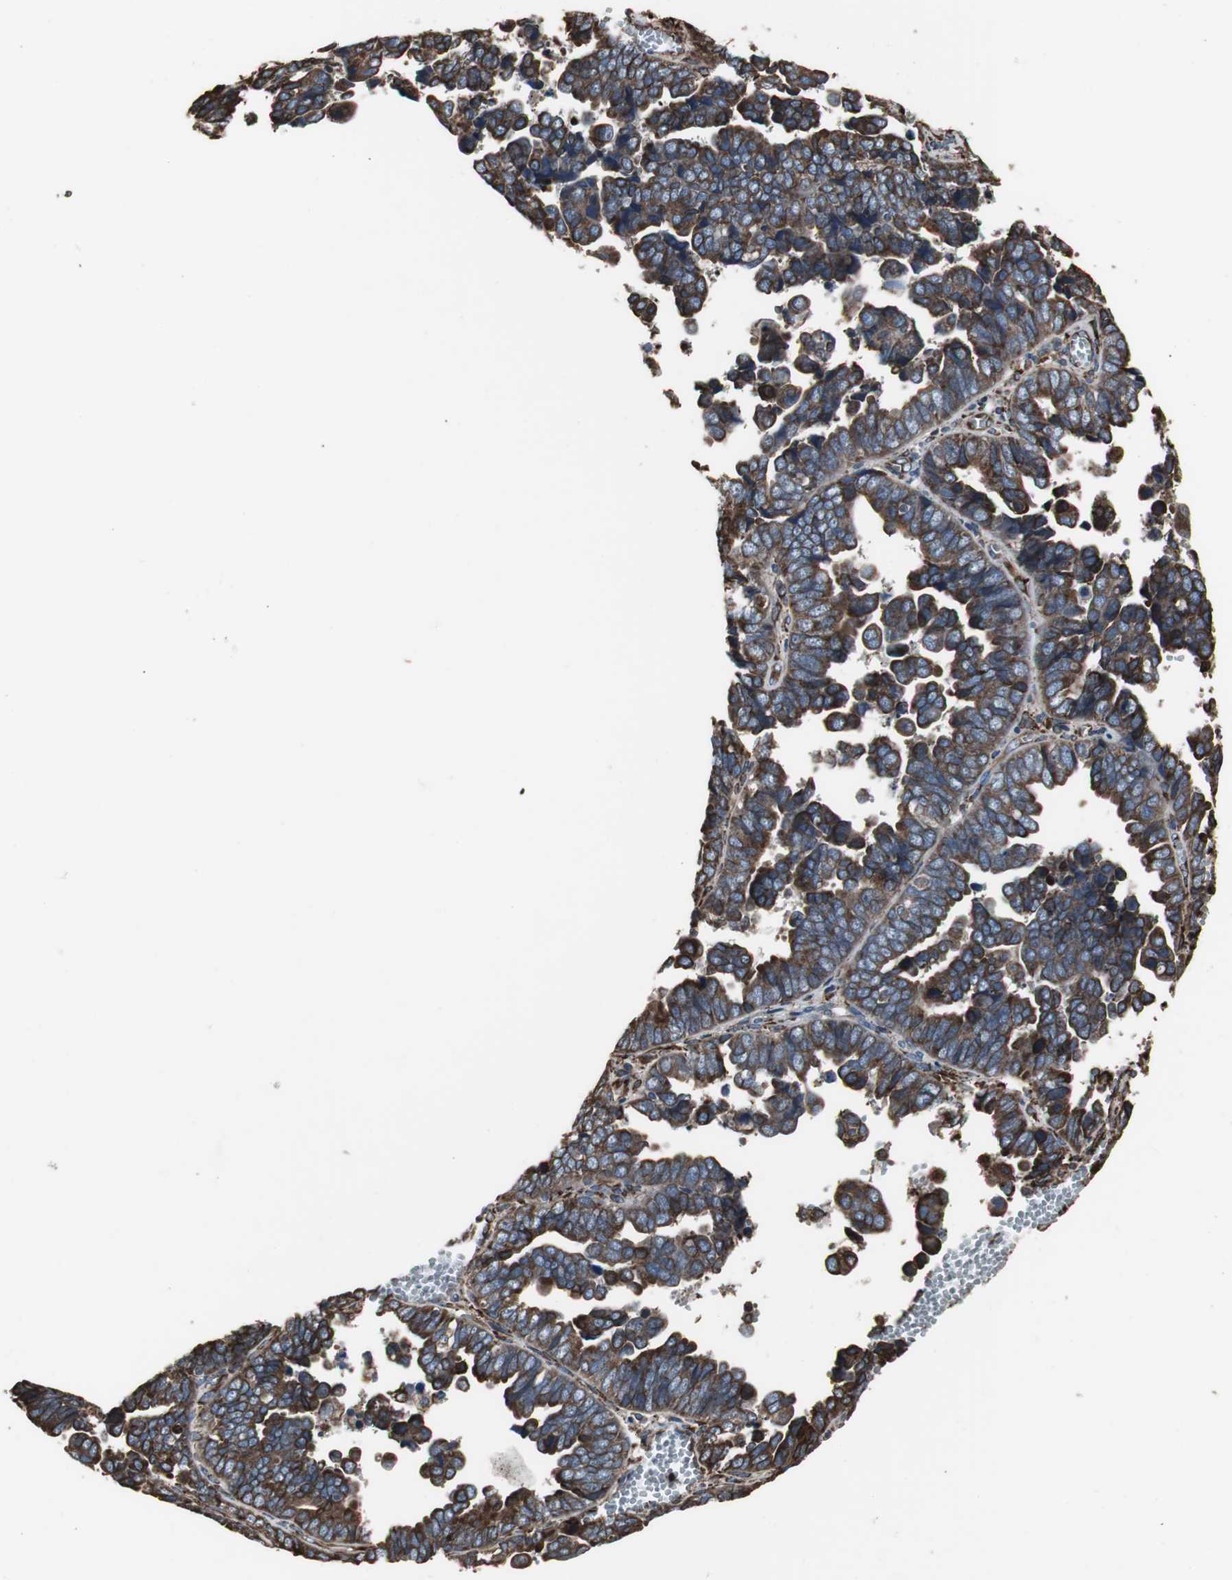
{"staining": {"intensity": "strong", "quantity": ">75%", "location": "cytoplasmic/membranous"}, "tissue": "endometrial cancer", "cell_type": "Tumor cells", "image_type": "cancer", "snomed": [{"axis": "morphology", "description": "Adenocarcinoma, NOS"}, {"axis": "topography", "description": "Endometrium"}], "caption": "Immunohistochemistry staining of endometrial cancer (adenocarcinoma), which exhibits high levels of strong cytoplasmic/membranous positivity in about >75% of tumor cells indicating strong cytoplasmic/membranous protein expression. The staining was performed using DAB (brown) for protein detection and nuclei were counterstained in hematoxylin (blue).", "gene": "CALU", "patient": {"sex": "female", "age": 75}}